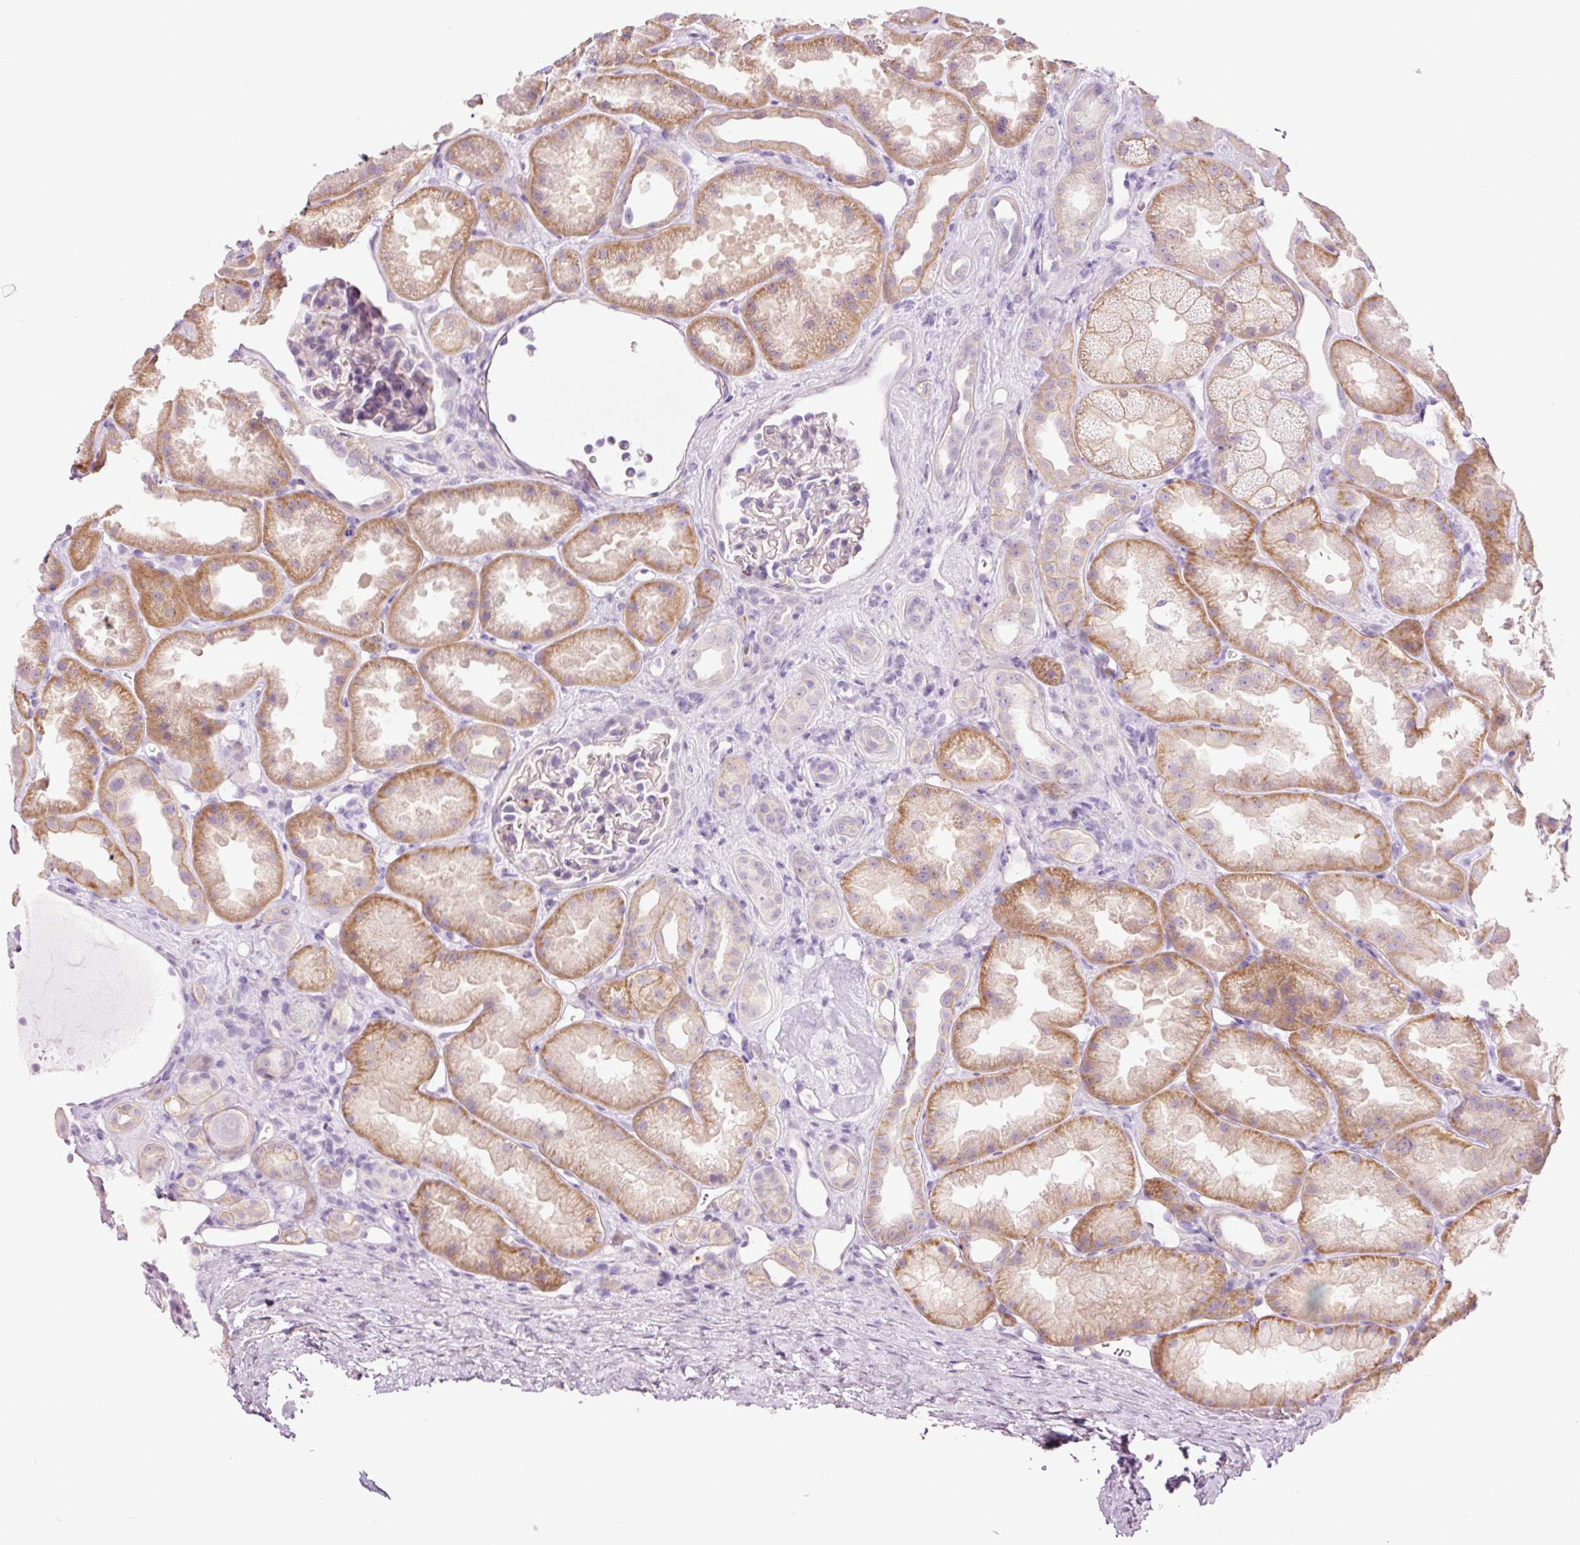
{"staining": {"intensity": "weak", "quantity": "<25%", "location": "cytoplasmic/membranous"}, "tissue": "kidney", "cell_type": "Cells in glomeruli", "image_type": "normal", "snomed": [{"axis": "morphology", "description": "Normal tissue, NOS"}, {"axis": "topography", "description": "Kidney"}], "caption": "This is an IHC histopathology image of unremarkable kidney. There is no expression in cells in glomeruli.", "gene": "HSPA4L", "patient": {"sex": "male", "age": 61}}